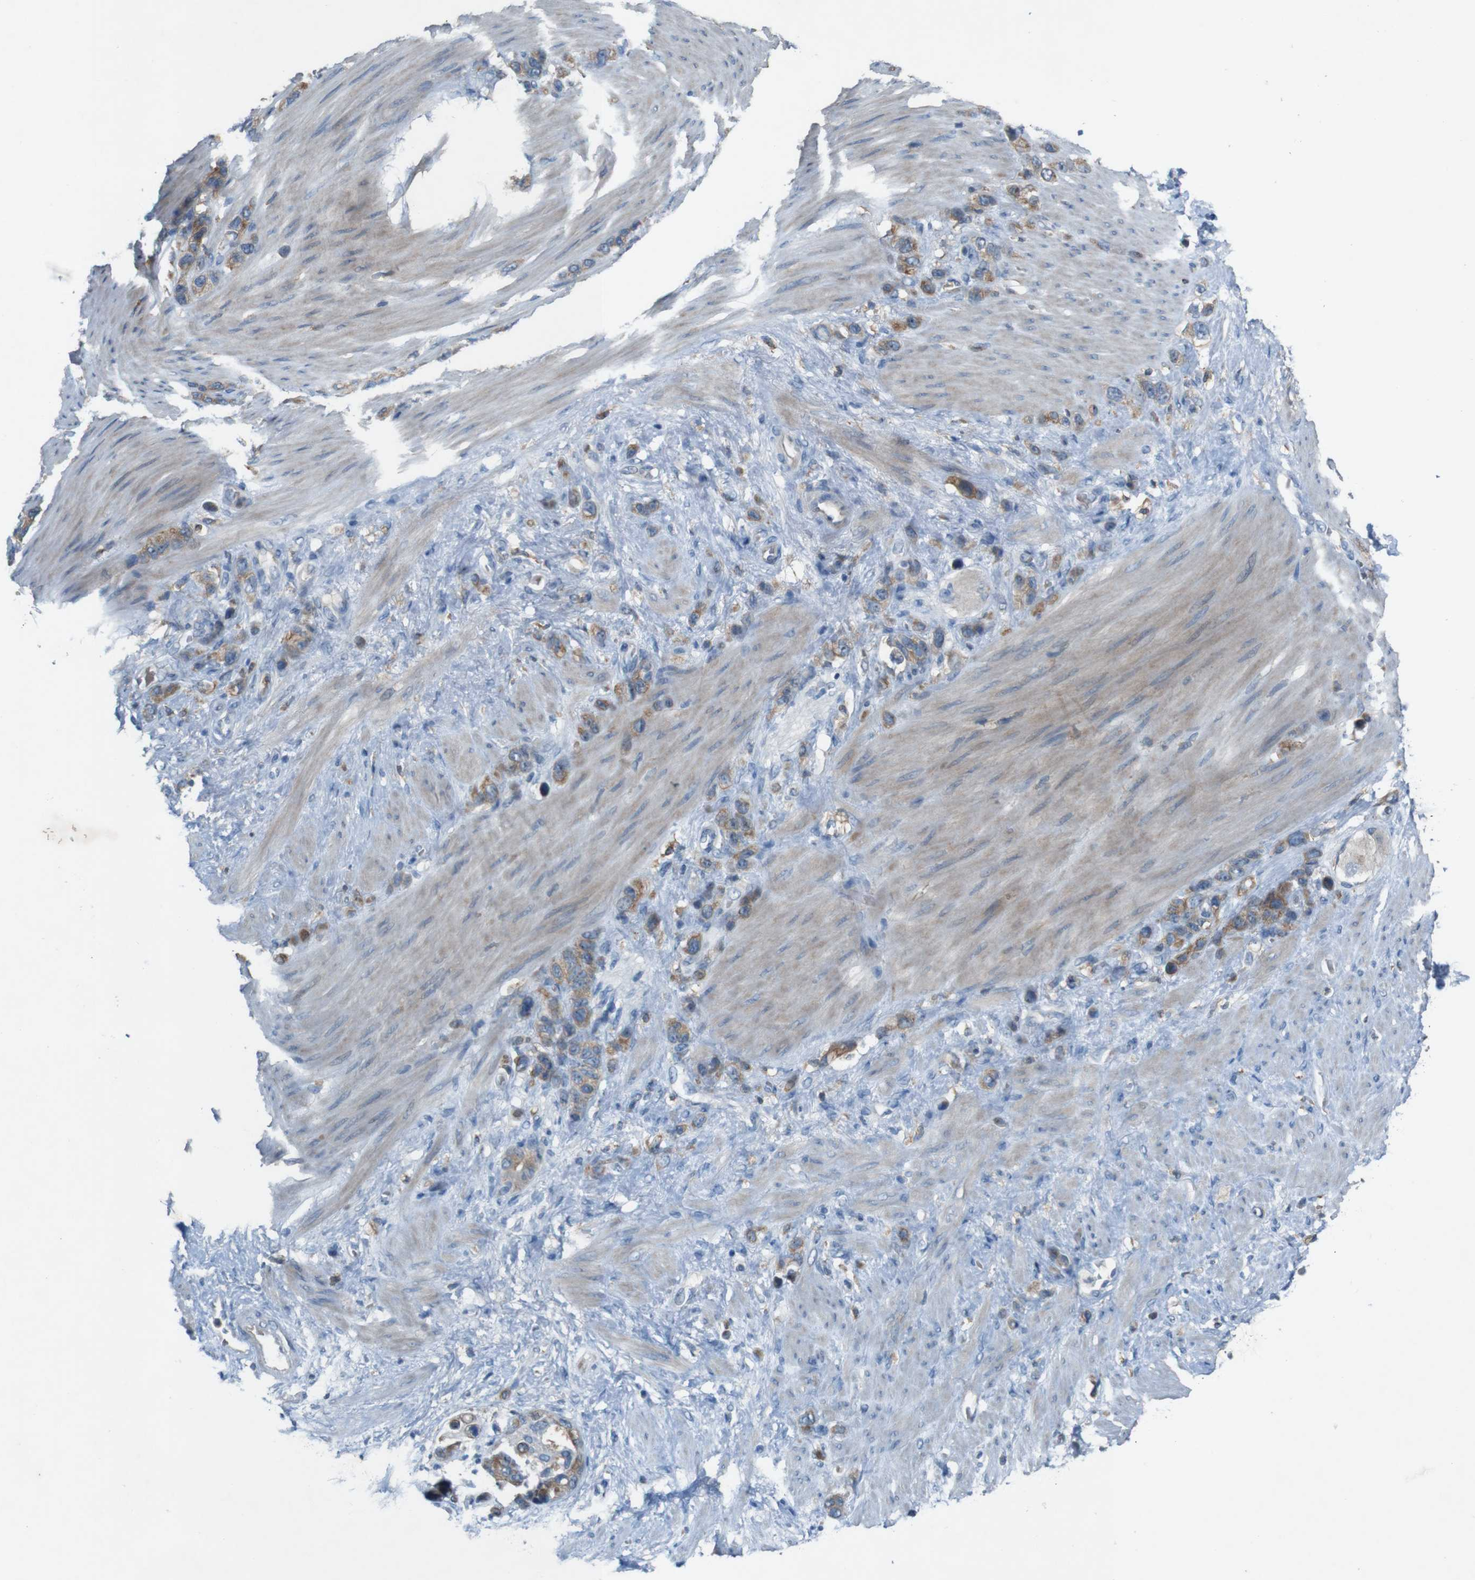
{"staining": {"intensity": "moderate", "quantity": ">75%", "location": "cytoplasmic/membranous"}, "tissue": "stomach cancer", "cell_type": "Tumor cells", "image_type": "cancer", "snomed": [{"axis": "morphology", "description": "Adenocarcinoma, NOS"}, {"axis": "morphology", "description": "Adenocarcinoma, High grade"}, {"axis": "topography", "description": "Stomach, upper"}, {"axis": "topography", "description": "Stomach, lower"}], "caption": "Immunohistochemistry micrograph of adenocarcinoma (stomach) stained for a protein (brown), which demonstrates medium levels of moderate cytoplasmic/membranous positivity in about >75% of tumor cells.", "gene": "MOGAT3", "patient": {"sex": "female", "age": 65}}